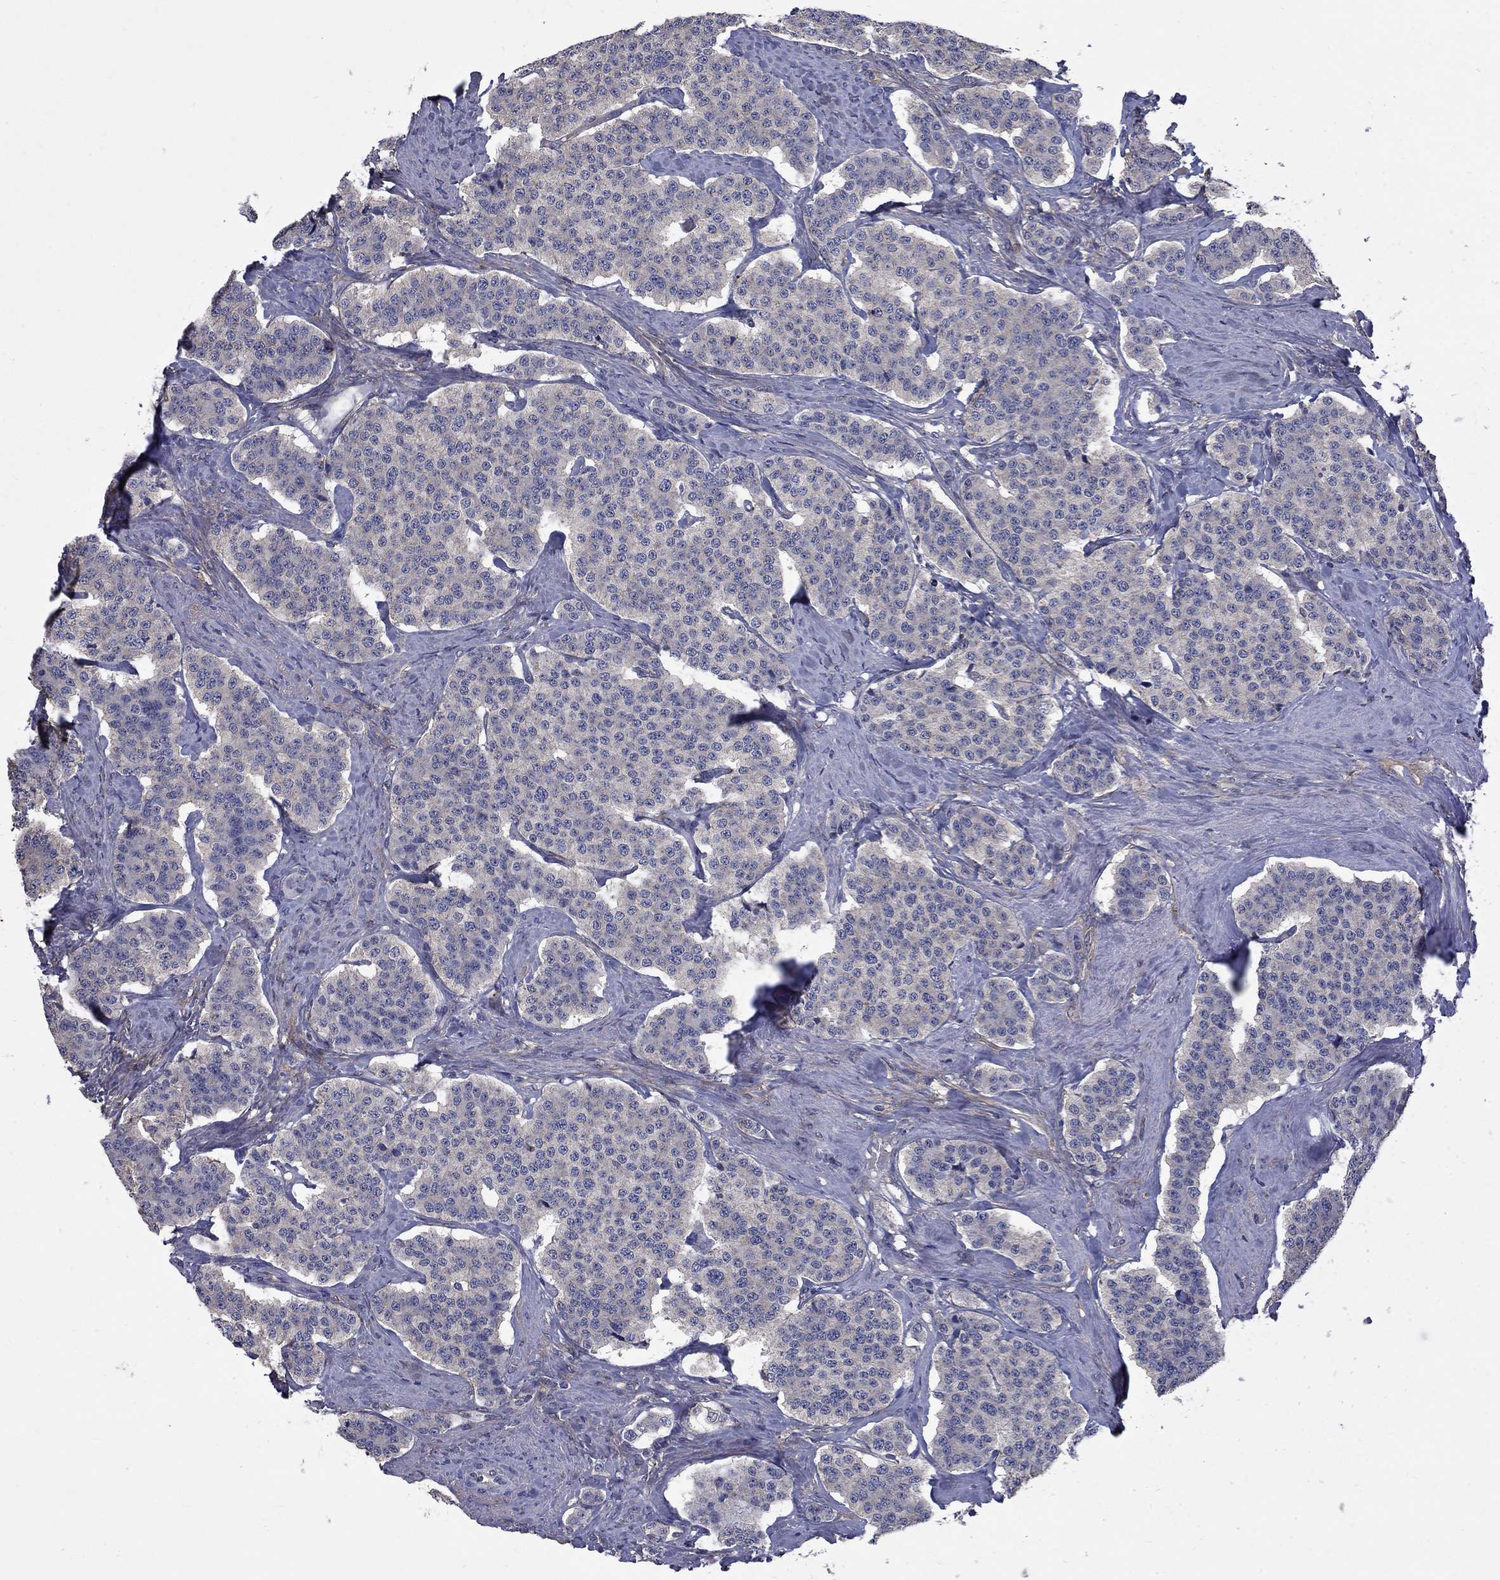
{"staining": {"intensity": "negative", "quantity": "none", "location": "none"}, "tissue": "carcinoid", "cell_type": "Tumor cells", "image_type": "cancer", "snomed": [{"axis": "morphology", "description": "Carcinoid, malignant, NOS"}, {"axis": "topography", "description": "Small intestine"}], "caption": "Tumor cells are negative for brown protein staining in carcinoid (malignant).", "gene": "HSPA12A", "patient": {"sex": "female", "age": 58}}